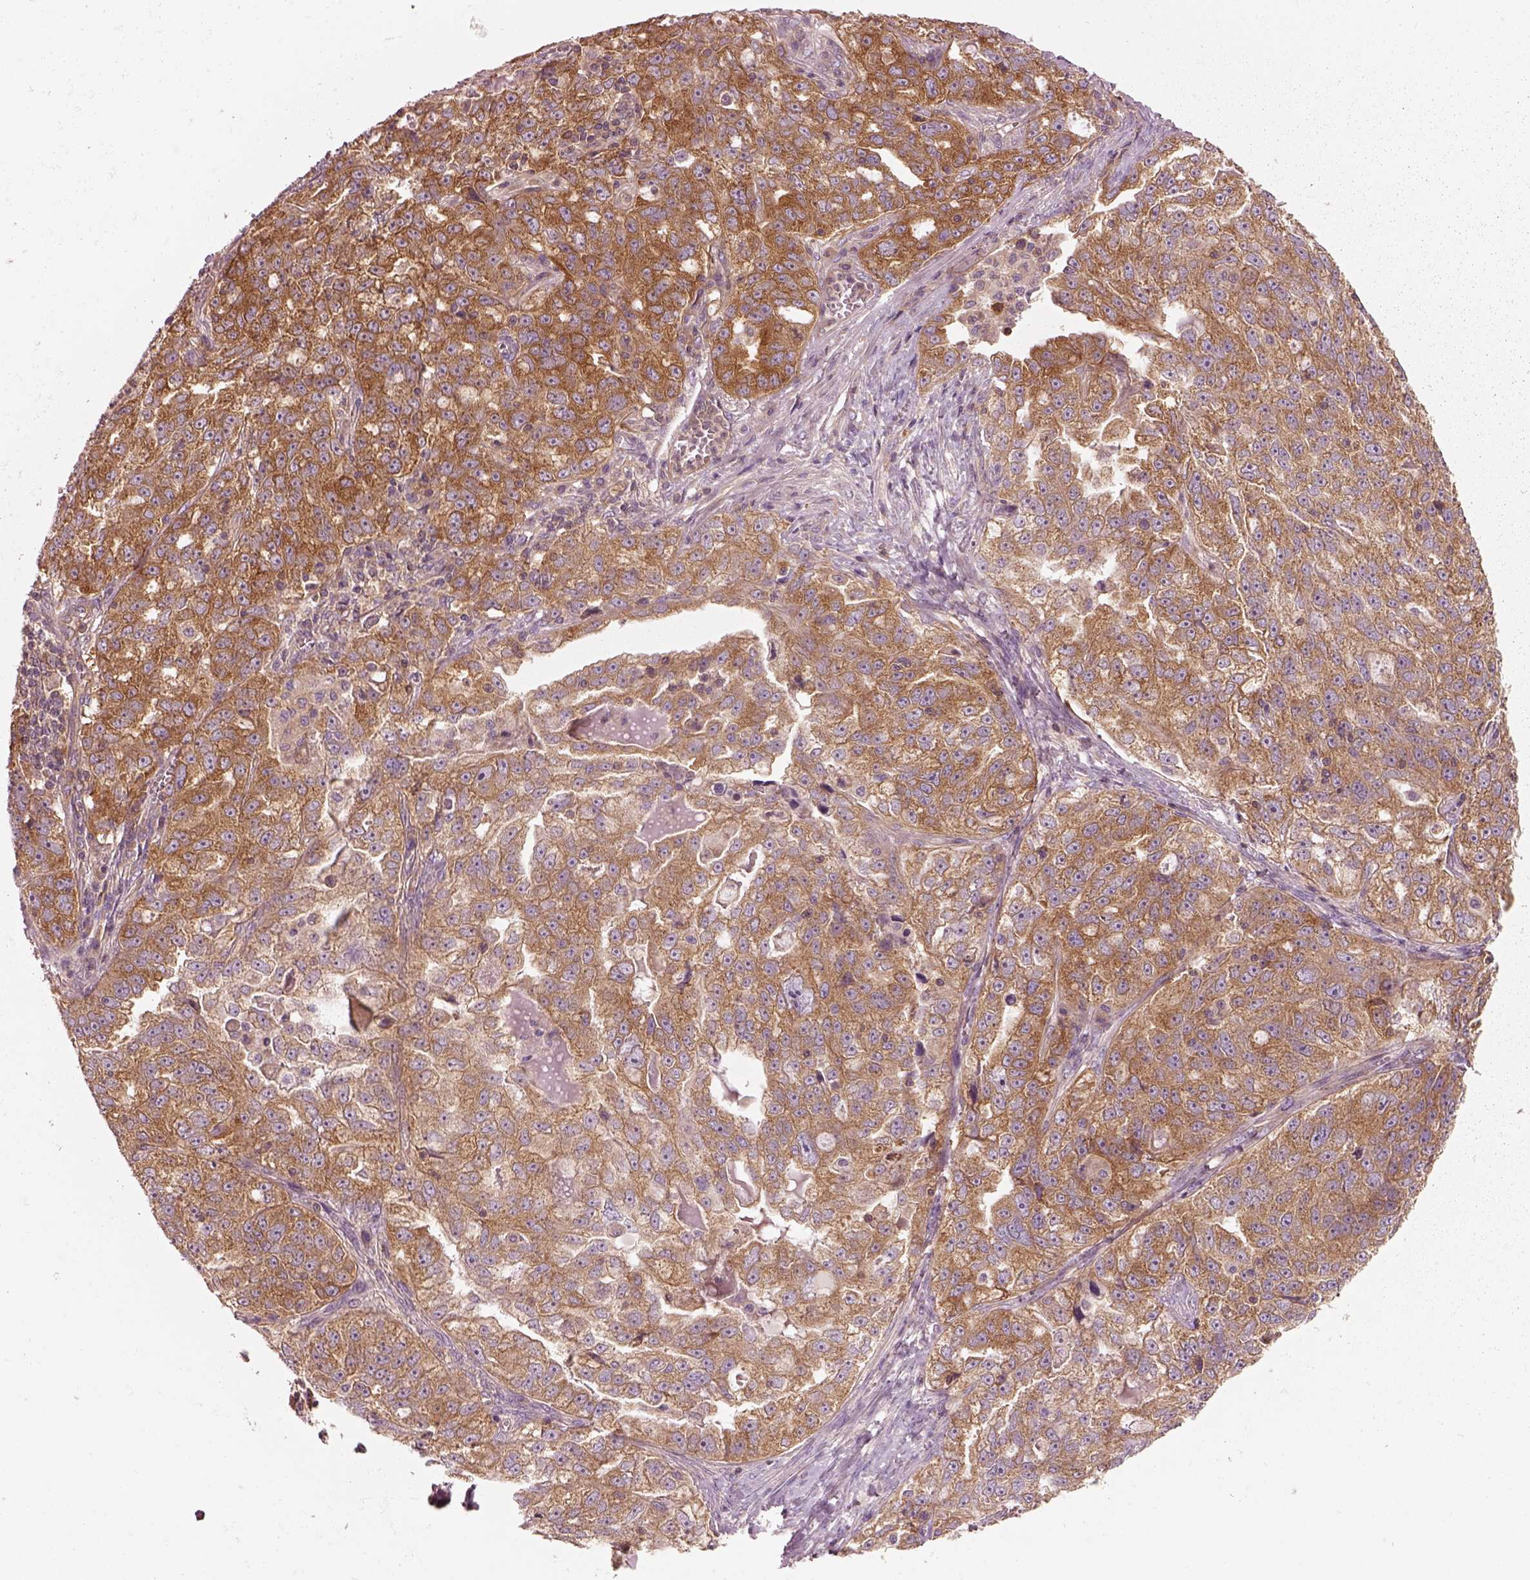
{"staining": {"intensity": "moderate", "quantity": ">75%", "location": "cytoplasmic/membranous"}, "tissue": "ovarian cancer", "cell_type": "Tumor cells", "image_type": "cancer", "snomed": [{"axis": "morphology", "description": "Cystadenocarcinoma, serous, NOS"}, {"axis": "topography", "description": "Ovary"}], "caption": "DAB immunohistochemical staining of human serous cystadenocarcinoma (ovarian) reveals moderate cytoplasmic/membranous protein expression in about >75% of tumor cells.", "gene": "CAD", "patient": {"sex": "female", "age": 51}}